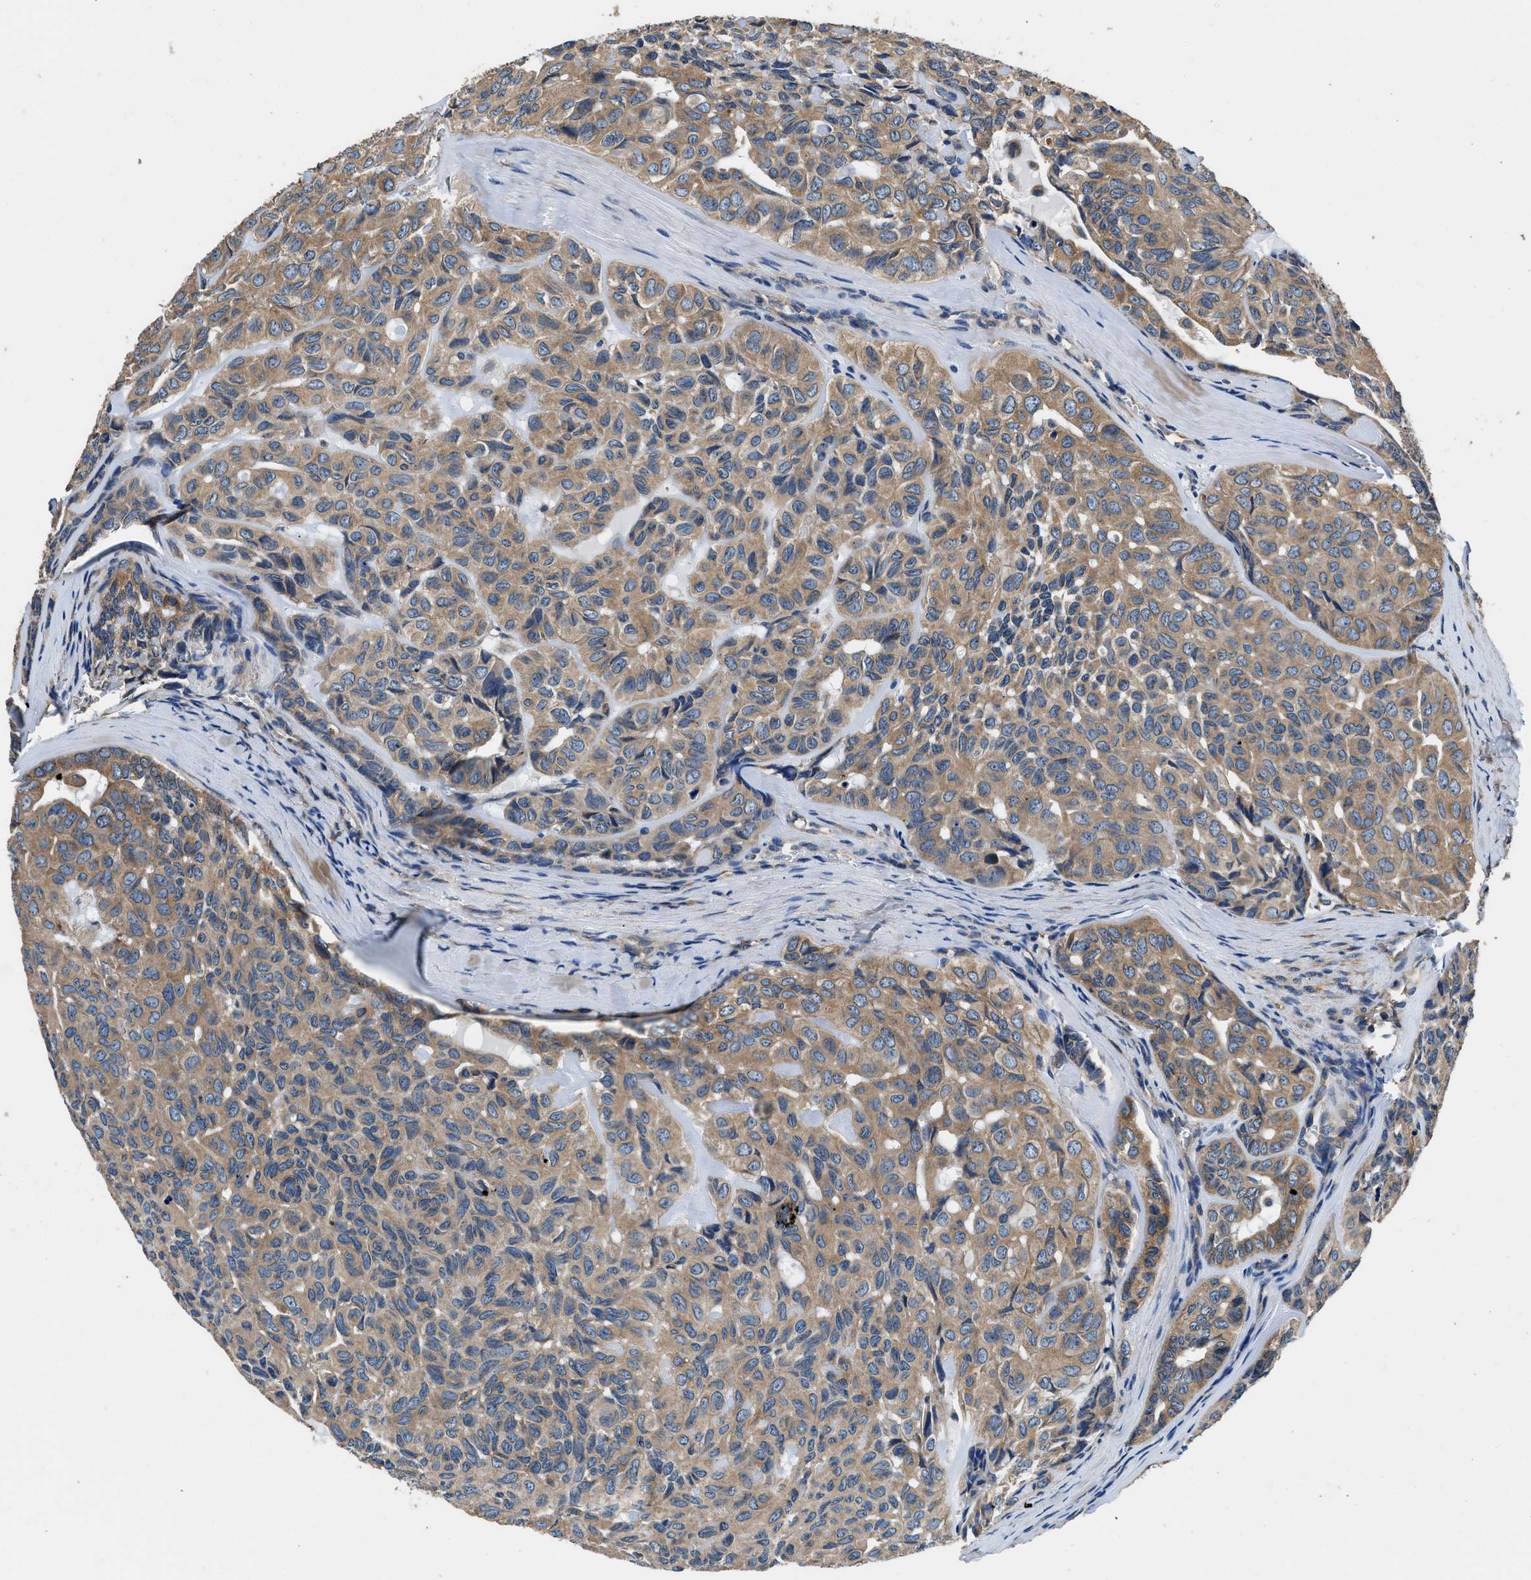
{"staining": {"intensity": "moderate", "quantity": ">75%", "location": "cytoplasmic/membranous"}, "tissue": "head and neck cancer", "cell_type": "Tumor cells", "image_type": "cancer", "snomed": [{"axis": "morphology", "description": "Adenocarcinoma, NOS"}, {"axis": "topography", "description": "Salivary gland, NOS"}, {"axis": "topography", "description": "Head-Neck"}], "caption": "DAB immunohistochemical staining of head and neck adenocarcinoma displays moderate cytoplasmic/membranous protein expression in about >75% of tumor cells.", "gene": "DHRS7B", "patient": {"sex": "female", "age": 76}}